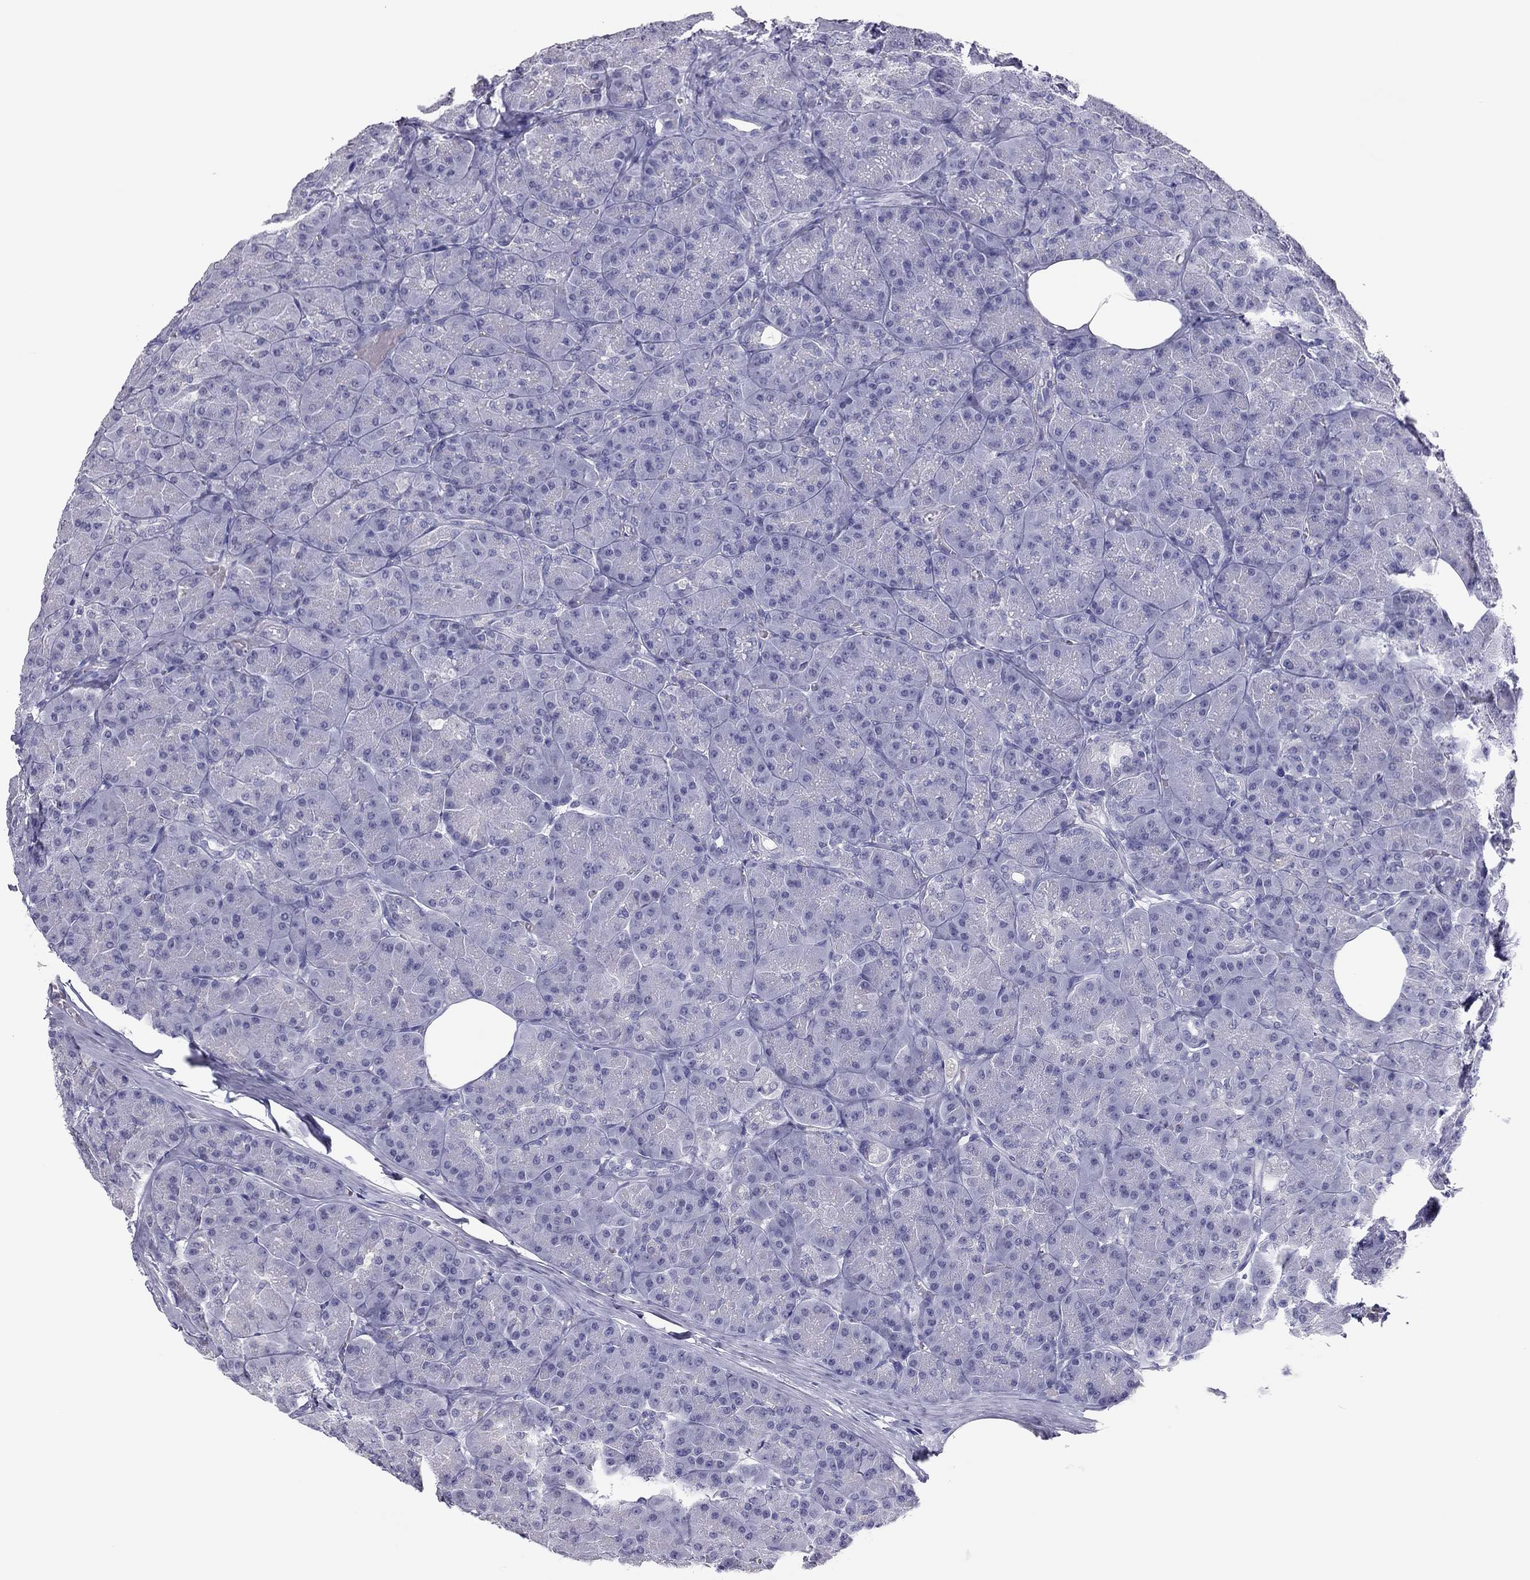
{"staining": {"intensity": "negative", "quantity": "none", "location": "none"}, "tissue": "pancreas", "cell_type": "Exocrine glandular cells", "image_type": "normal", "snomed": [{"axis": "morphology", "description": "Normal tissue, NOS"}, {"axis": "topography", "description": "Pancreas"}], "caption": "A high-resolution micrograph shows IHC staining of unremarkable pancreas, which demonstrates no significant staining in exocrine glandular cells. (DAB (3,3'-diaminobenzidine) IHC with hematoxylin counter stain).", "gene": "PHOX2A", "patient": {"sex": "male", "age": 57}}